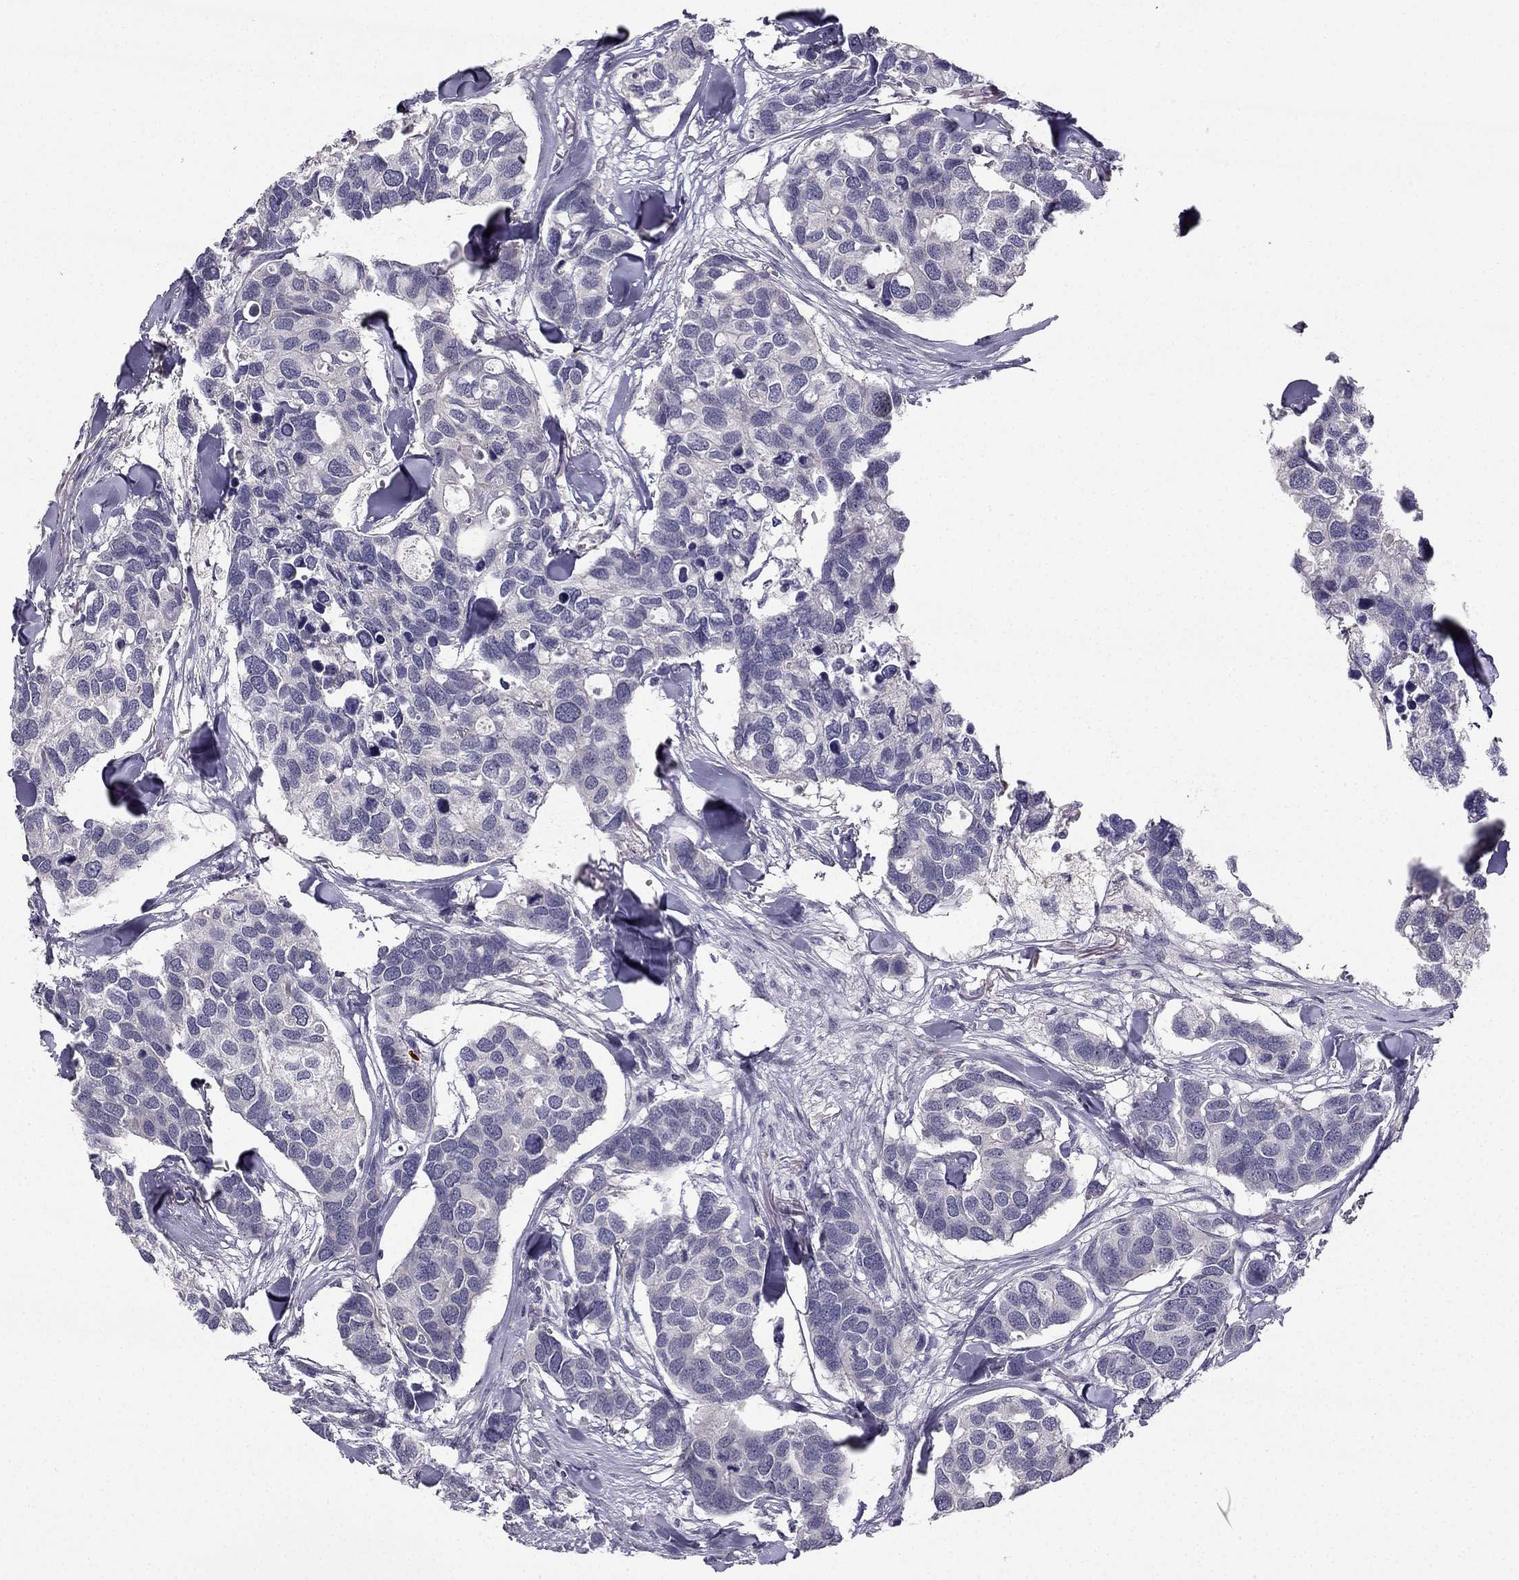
{"staining": {"intensity": "negative", "quantity": "none", "location": "none"}, "tissue": "breast cancer", "cell_type": "Tumor cells", "image_type": "cancer", "snomed": [{"axis": "morphology", "description": "Duct carcinoma"}, {"axis": "topography", "description": "Breast"}], "caption": "Breast cancer stained for a protein using IHC demonstrates no staining tumor cells.", "gene": "NQO1", "patient": {"sex": "female", "age": 83}}